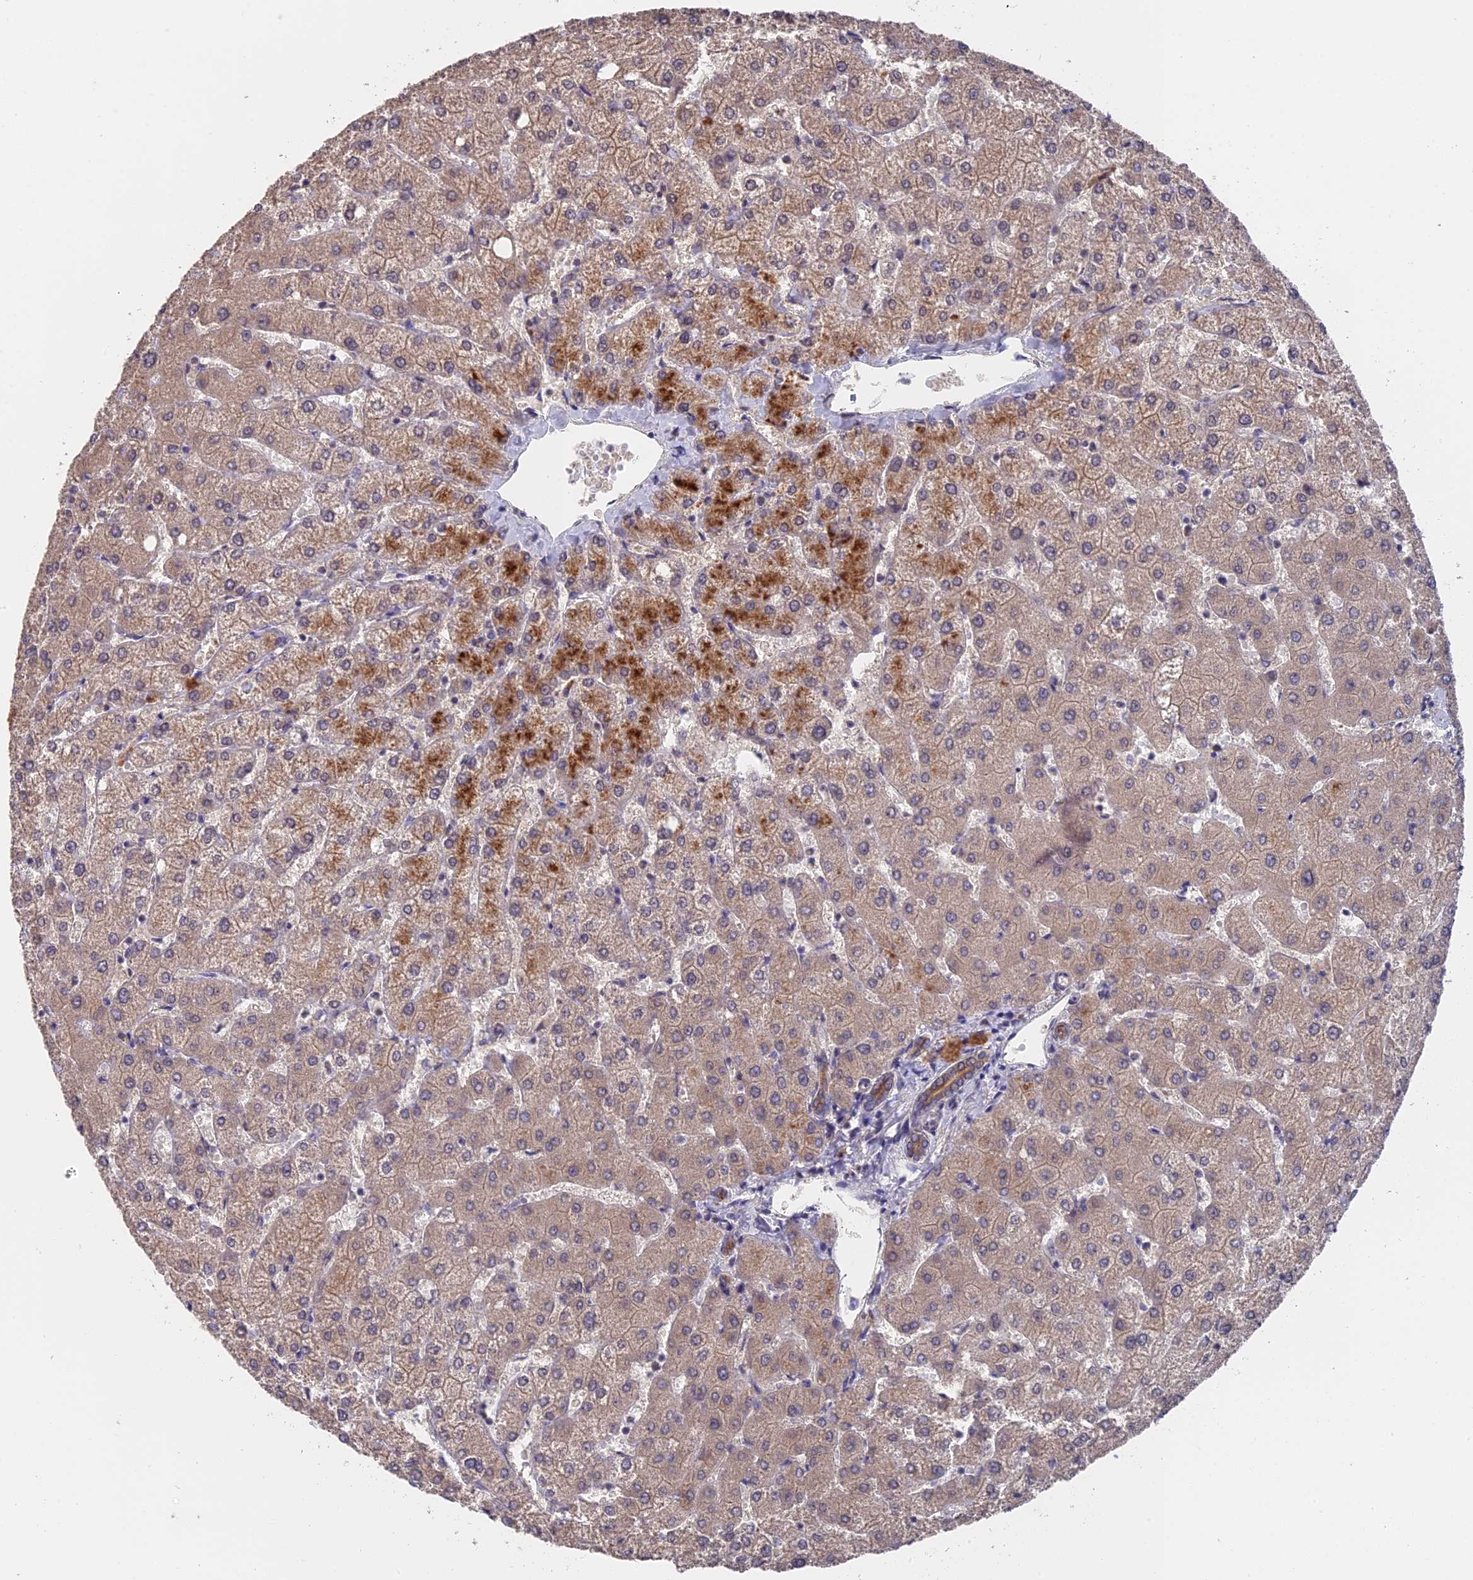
{"staining": {"intensity": "moderate", "quantity": ">75%", "location": "cytoplasmic/membranous"}, "tissue": "liver", "cell_type": "Cholangiocytes", "image_type": "normal", "snomed": [{"axis": "morphology", "description": "Normal tissue, NOS"}, {"axis": "topography", "description": "Liver"}], "caption": "Immunohistochemistry micrograph of benign liver stained for a protein (brown), which reveals medium levels of moderate cytoplasmic/membranous staining in about >75% of cholangiocytes.", "gene": "ZCCHC2", "patient": {"sex": "female", "age": 54}}